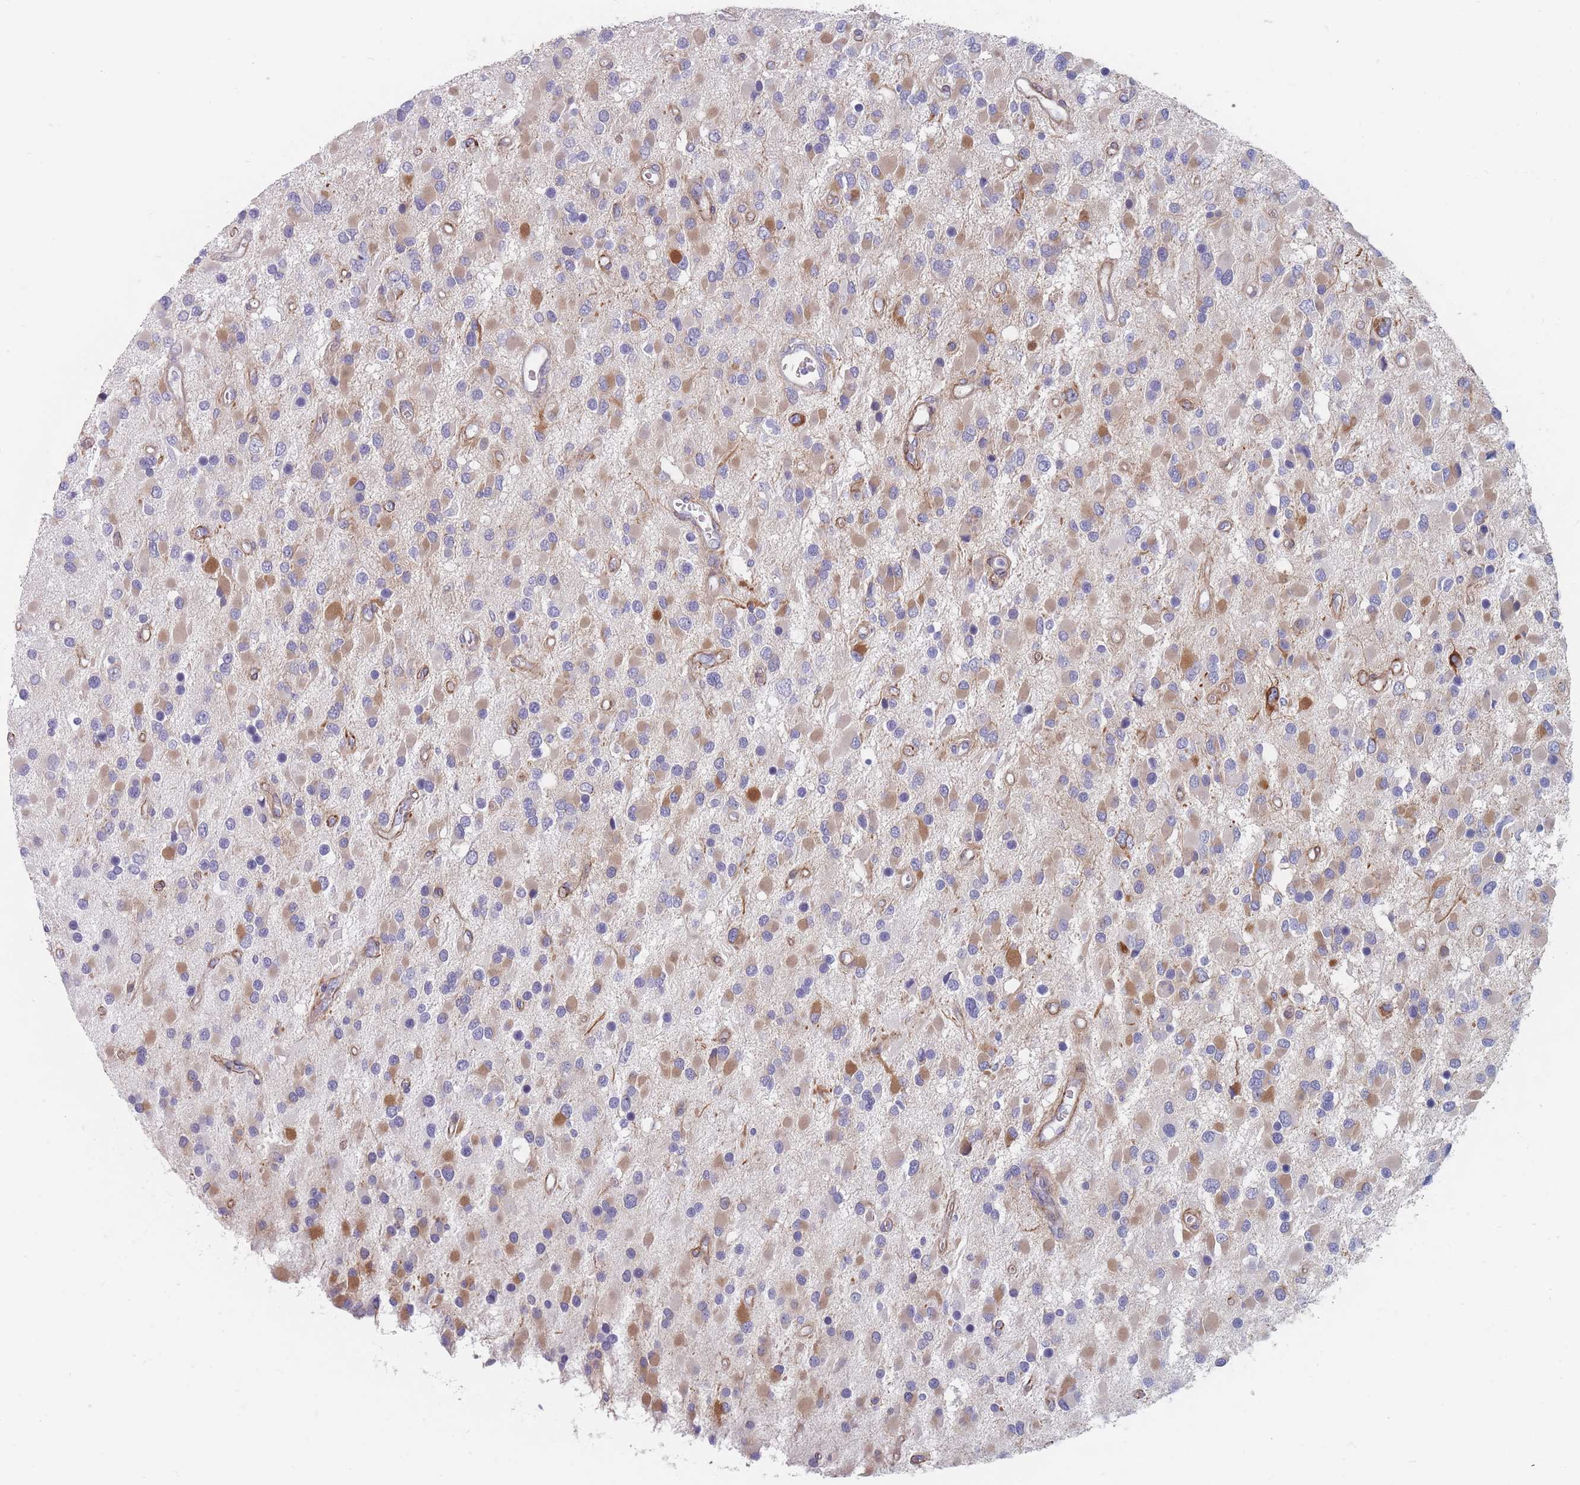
{"staining": {"intensity": "moderate", "quantity": "<25%", "location": "cytoplasmic/membranous"}, "tissue": "glioma", "cell_type": "Tumor cells", "image_type": "cancer", "snomed": [{"axis": "morphology", "description": "Glioma, malignant, High grade"}, {"axis": "topography", "description": "Brain"}], "caption": "Immunohistochemistry (IHC) photomicrograph of malignant glioma (high-grade) stained for a protein (brown), which shows low levels of moderate cytoplasmic/membranous positivity in about <25% of tumor cells.", "gene": "ERBIN", "patient": {"sex": "male", "age": 53}}